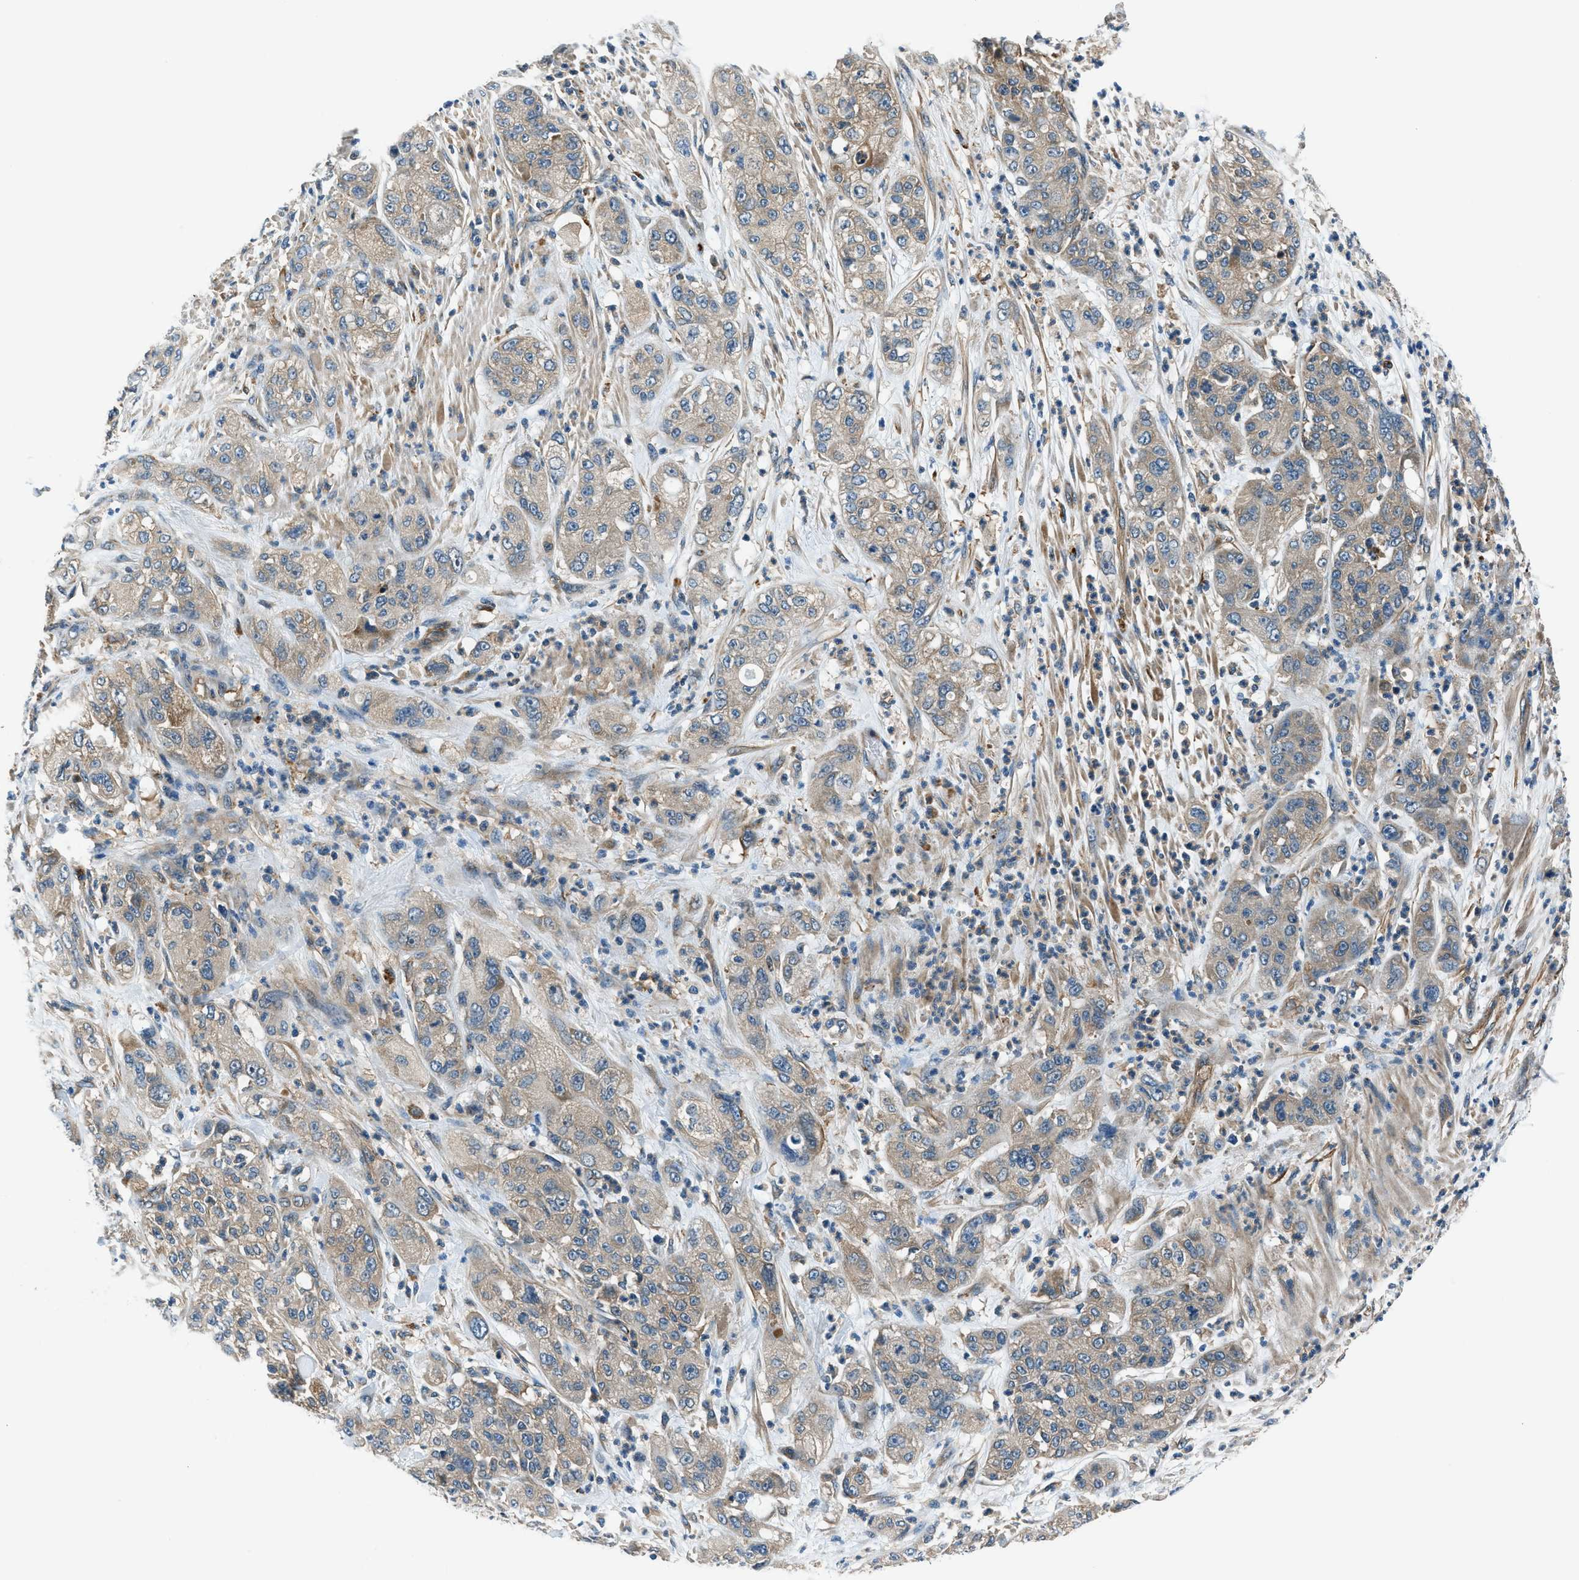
{"staining": {"intensity": "weak", "quantity": ">75%", "location": "cytoplasmic/membranous"}, "tissue": "pancreatic cancer", "cell_type": "Tumor cells", "image_type": "cancer", "snomed": [{"axis": "morphology", "description": "Adenocarcinoma, NOS"}, {"axis": "topography", "description": "Pancreas"}], "caption": "This is a micrograph of IHC staining of pancreatic cancer, which shows weak staining in the cytoplasmic/membranous of tumor cells.", "gene": "SLC19A2", "patient": {"sex": "female", "age": 78}}